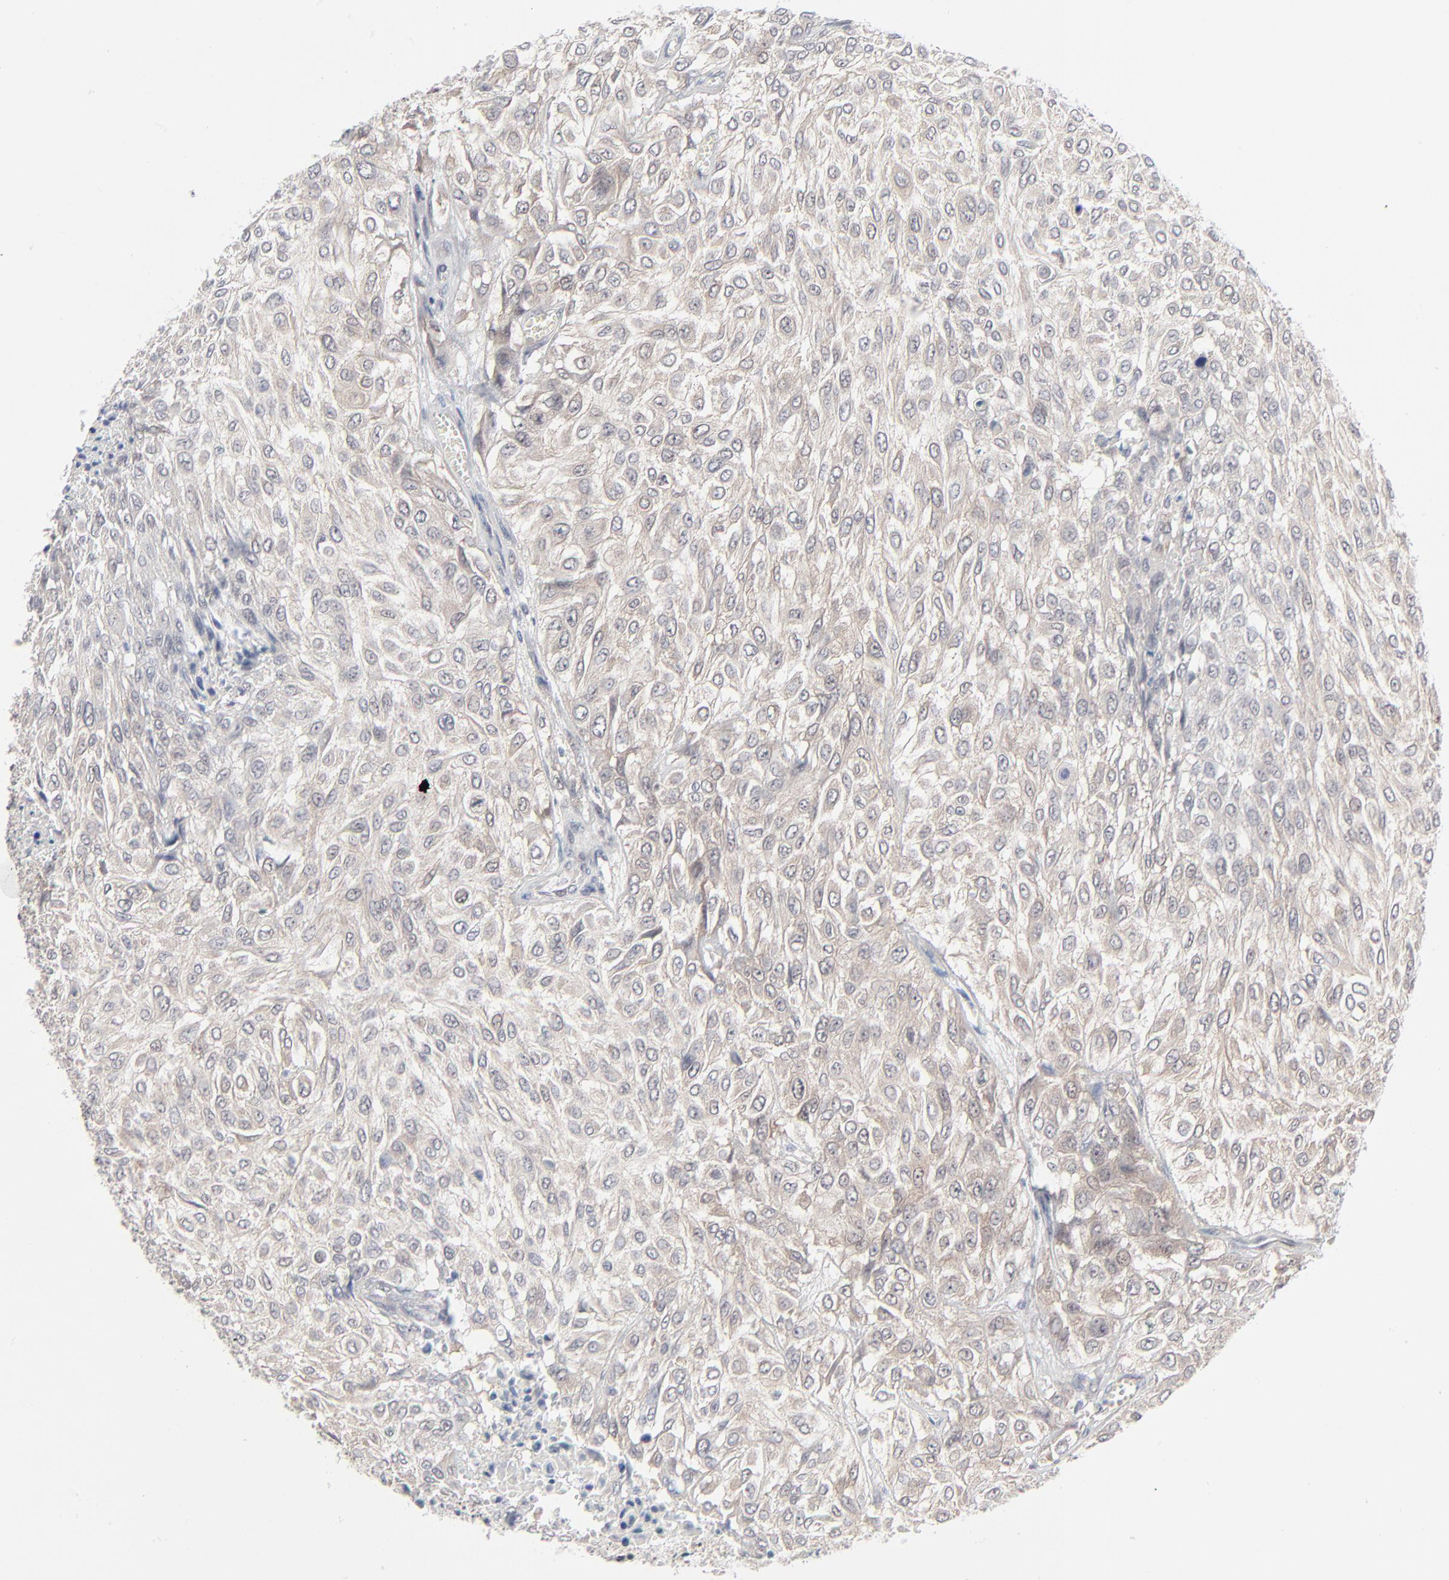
{"staining": {"intensity": "weak", "quantity": ">75%", "location": "cytoplasmic/membranous"}, "tissue": "urothelial cancer", "cell_type": "Tumor cells", "image_type": "cancer", "snomed": [{"axis": "morphology", "description": "Urothelial carcinoma, High grade"}, {"axis": "topography", "description": "Urinary bladder"}], "caption": "Tumor cells exhibit low levels of weak cytoplasmic/membranous staining in about >75% of cells in human high-grade urothelial carcinoma.", "gene": "RPS6KB1", "patient": {"sex": "male", "age": 57}}